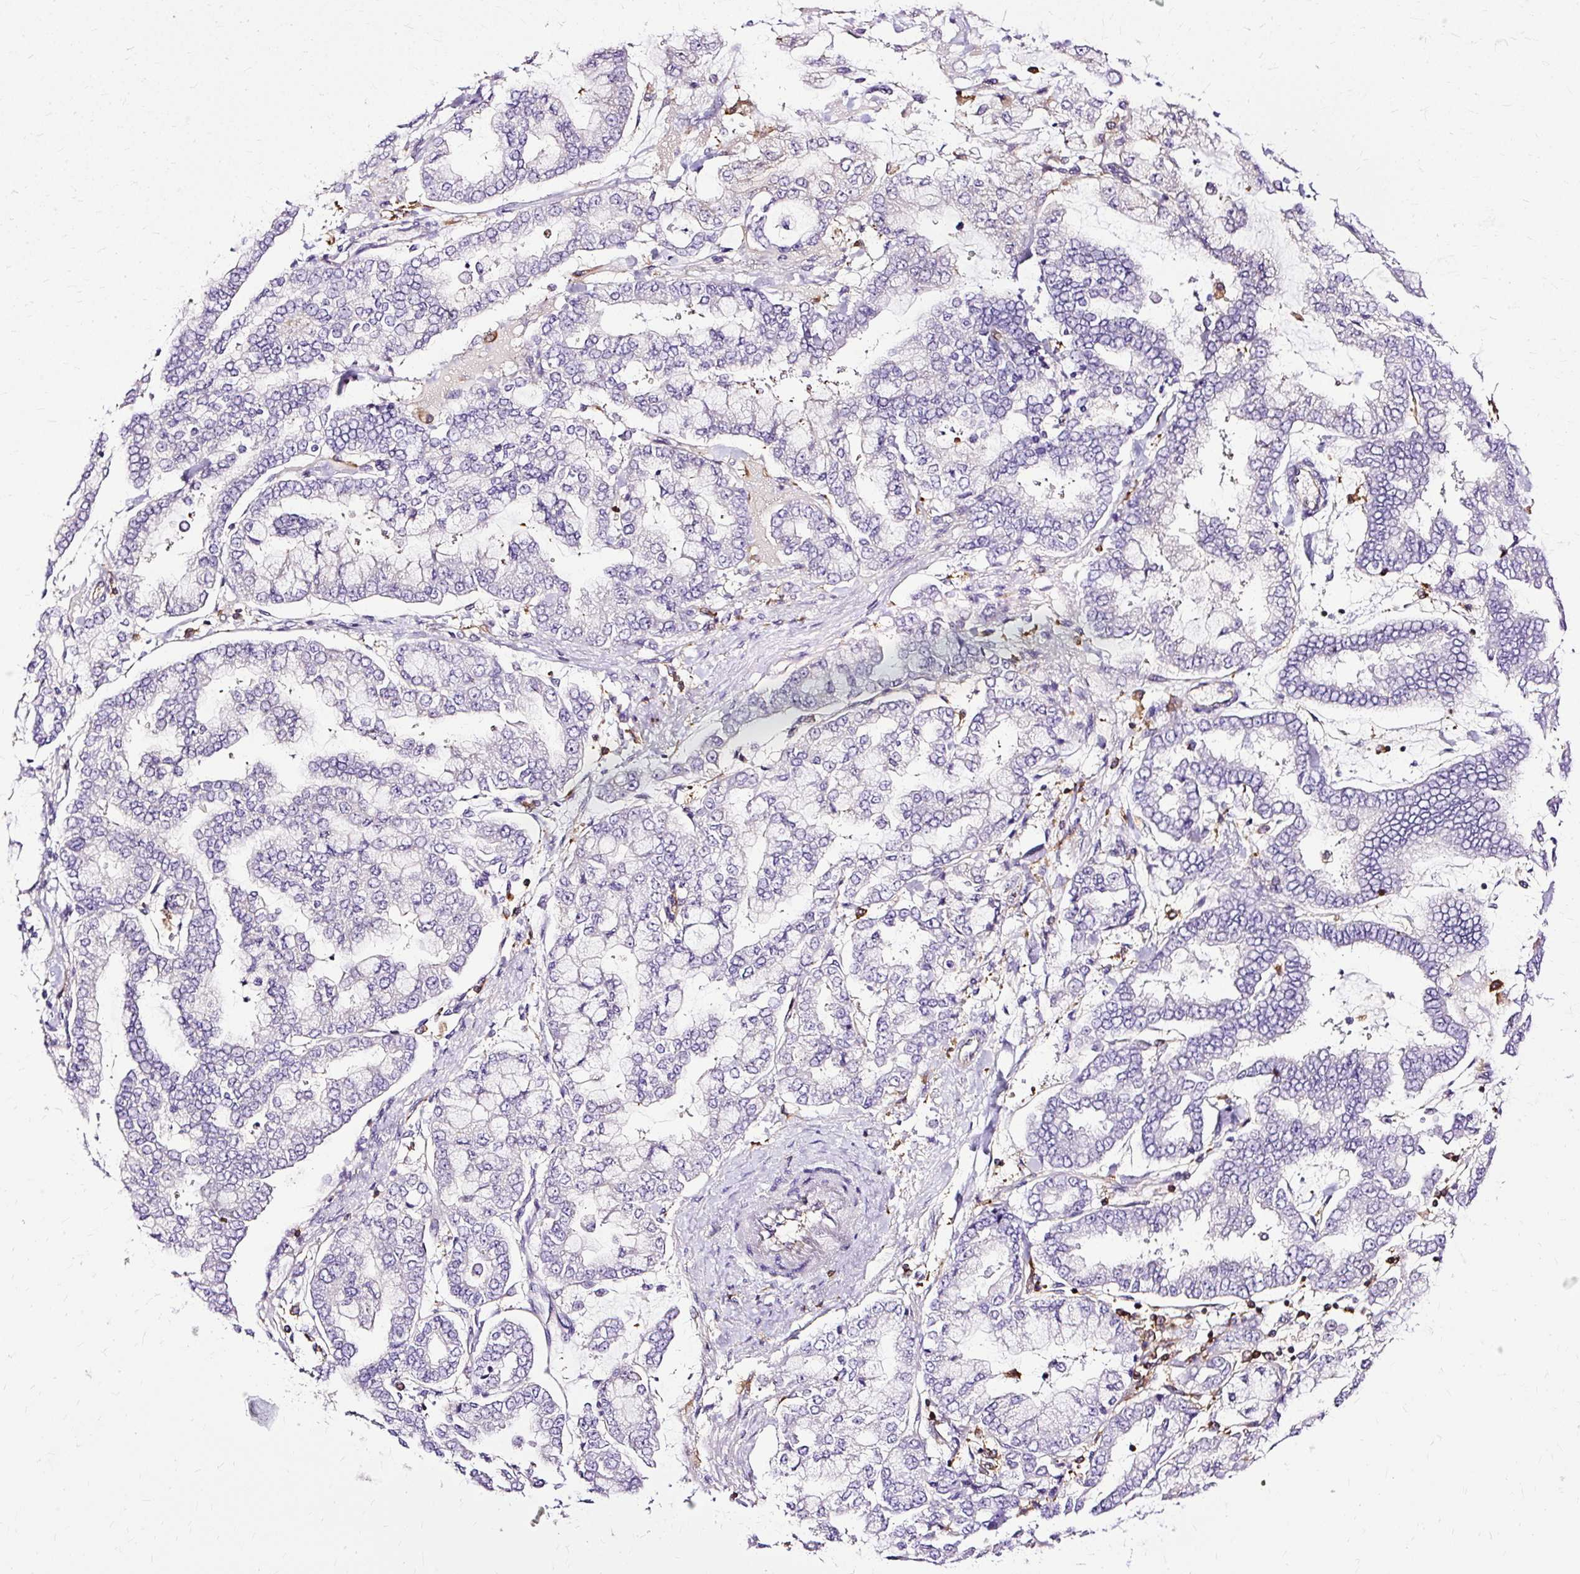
{"staining": {"intensity": "negative", "quantity": "none", "location": "none"}, "tissue": "stomach cancer", "cell_type": "Tumor cells", "image_type": "cancer", "snomed": [{"axis": "morphology", "description": "Normal tissue, NOS"}, {"axis": "morphology", "description": "Adenocarcinoma, NOS"}, {"axis": "topography", "description": "Stomach, upper"}, {"axis": "topography", "description": "Stomach"}], "caption": "High power microscopy photomicrograph of an immunohistochemistry (IHC) image of adenocarcinoma (stomach), revealing no significant staining in tumor cells. (DAB IHC with hematoxylin counter stain).", "gene": "TWF2", "patient": {"sex": "male", "age": 76}}